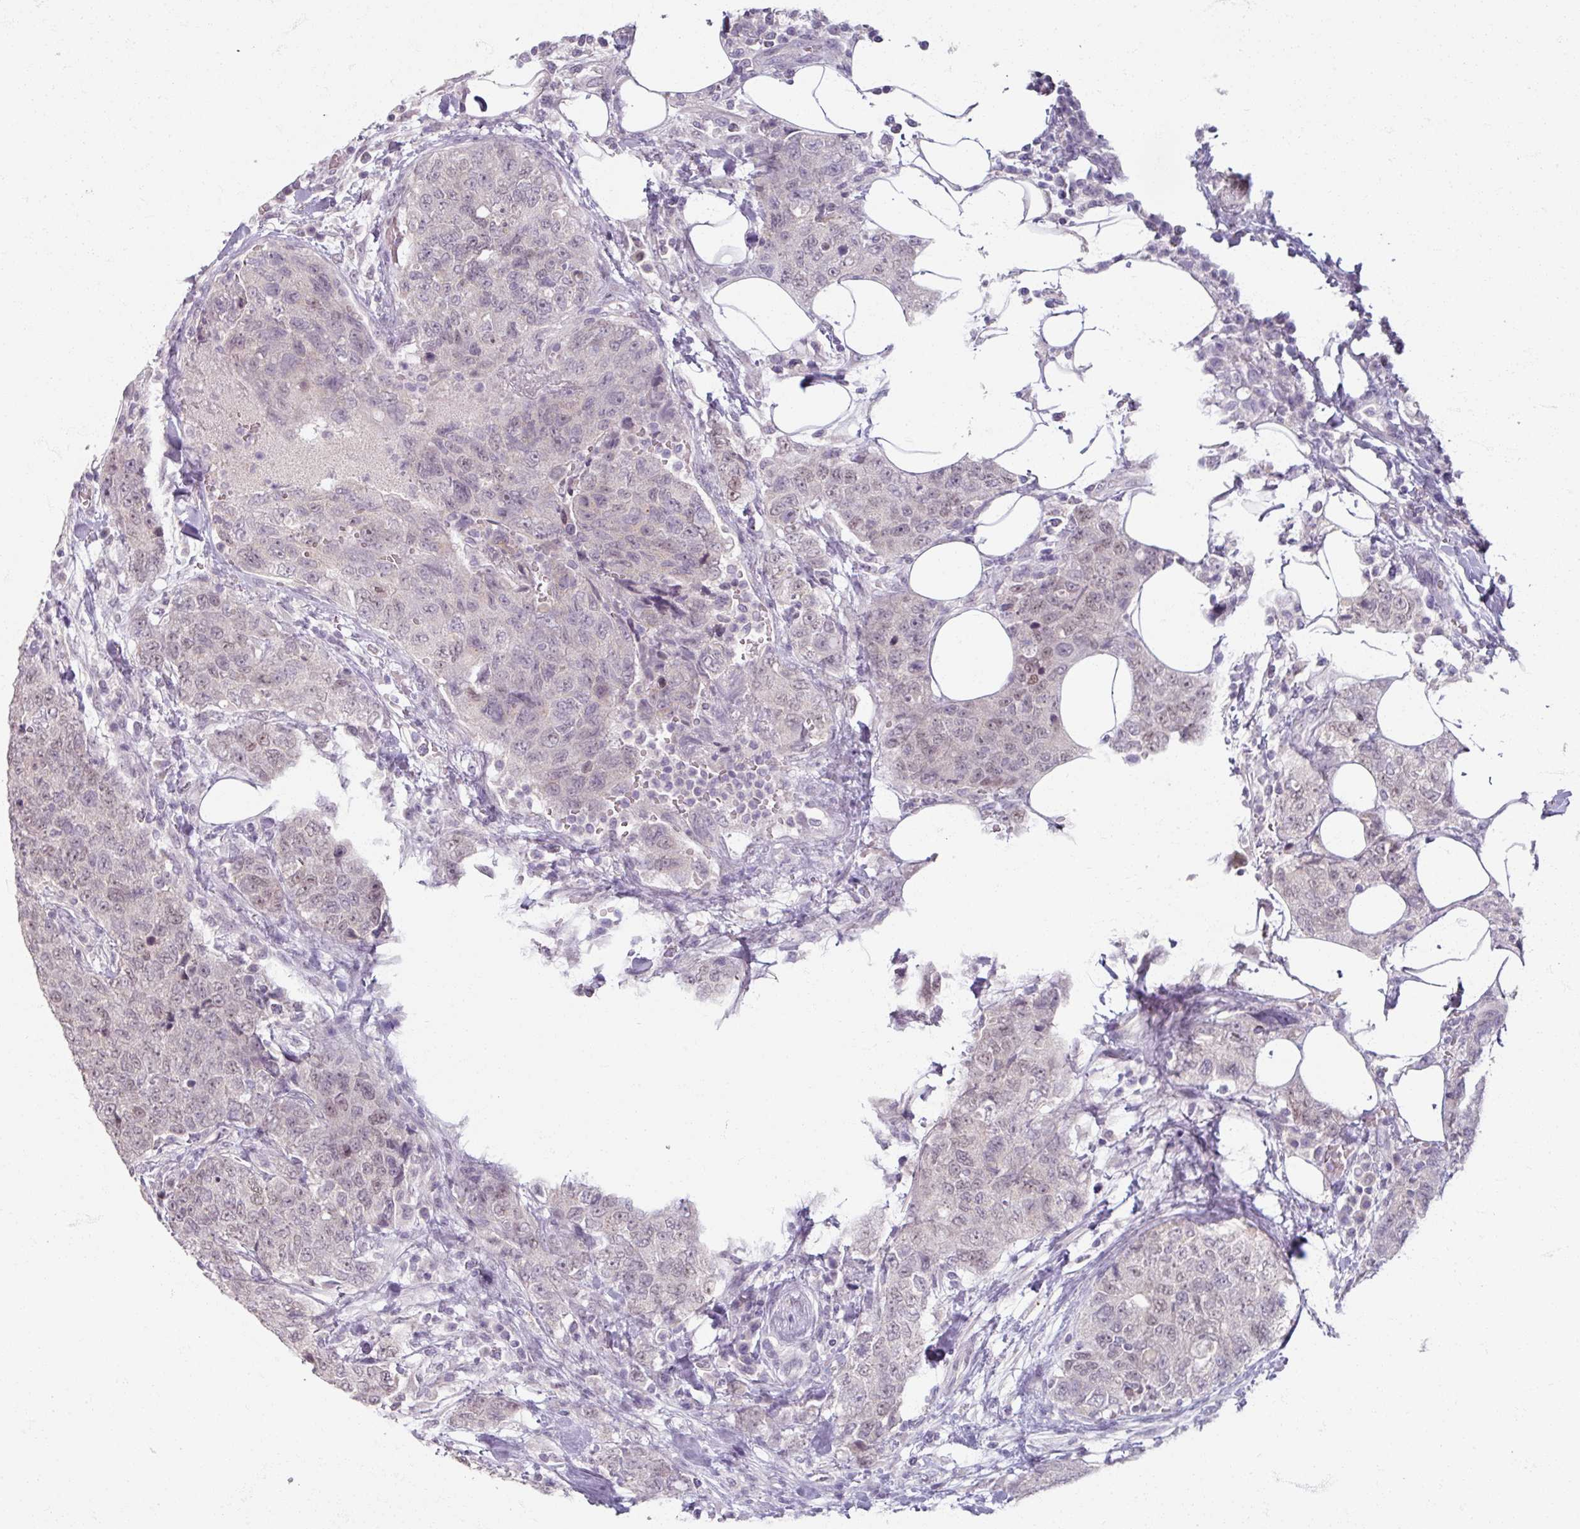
{"staining": {"intensity": "negative", "quantity": "none", "location": "none"}, "tissue": "urothelial cancer", "cell_type": "Tumor cells", "image_type": "cancer", "snomed": [{"axis": "morphology", "description": "Urothelial carcinoma, High grade"}, {"axis": "topography", "description": "Urinary bladder"}], "caption": "This is an immunohistochemistry (IHC) micrograph of urothelial cancer. There is no positivity in tumor cells.", "gene": "SOX11", "patient": {"sex": "female", "age": 78}}